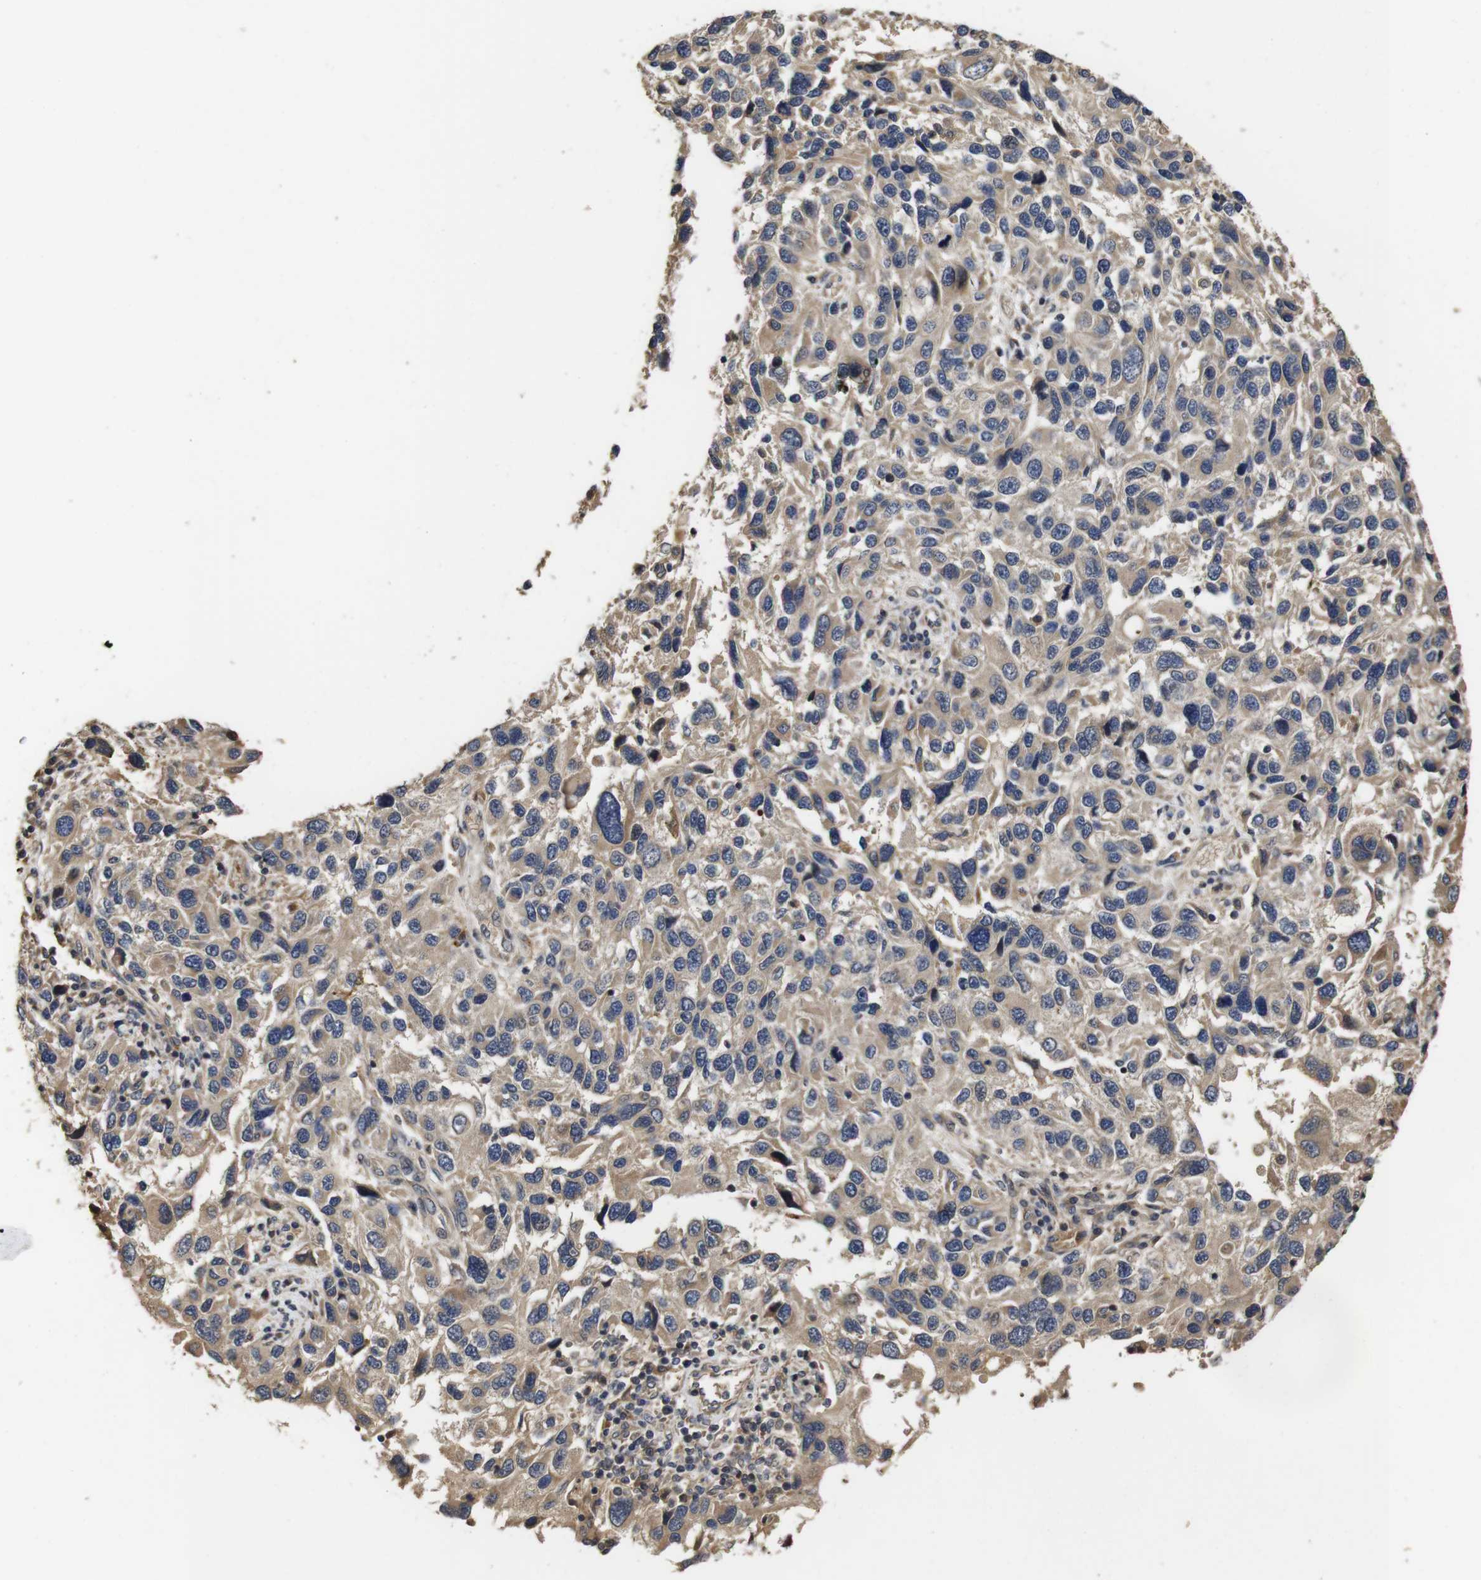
{"staining": {"intensity": "weak", "quantity": "<25%", "location": "cytoplasmic/membranous"}, "tissue": "melanoma", "cell_type": "Tumor cells", "image_type": "cancer", "snomed": [{"axis": "morphology", "description": "Malignant melanoma, NOS"}, {"axis": "topography", "description": "Skin"}], "caption": "This photomicrograph is of malignant melanoma stained with immunohistochemistry (IHC) to label a protein in brown with the nuclei are counter-stained blue. There is no positivity in tumor cells.", "gene": "PTPN14", "patient": {"sex": "male", "age": 53}}